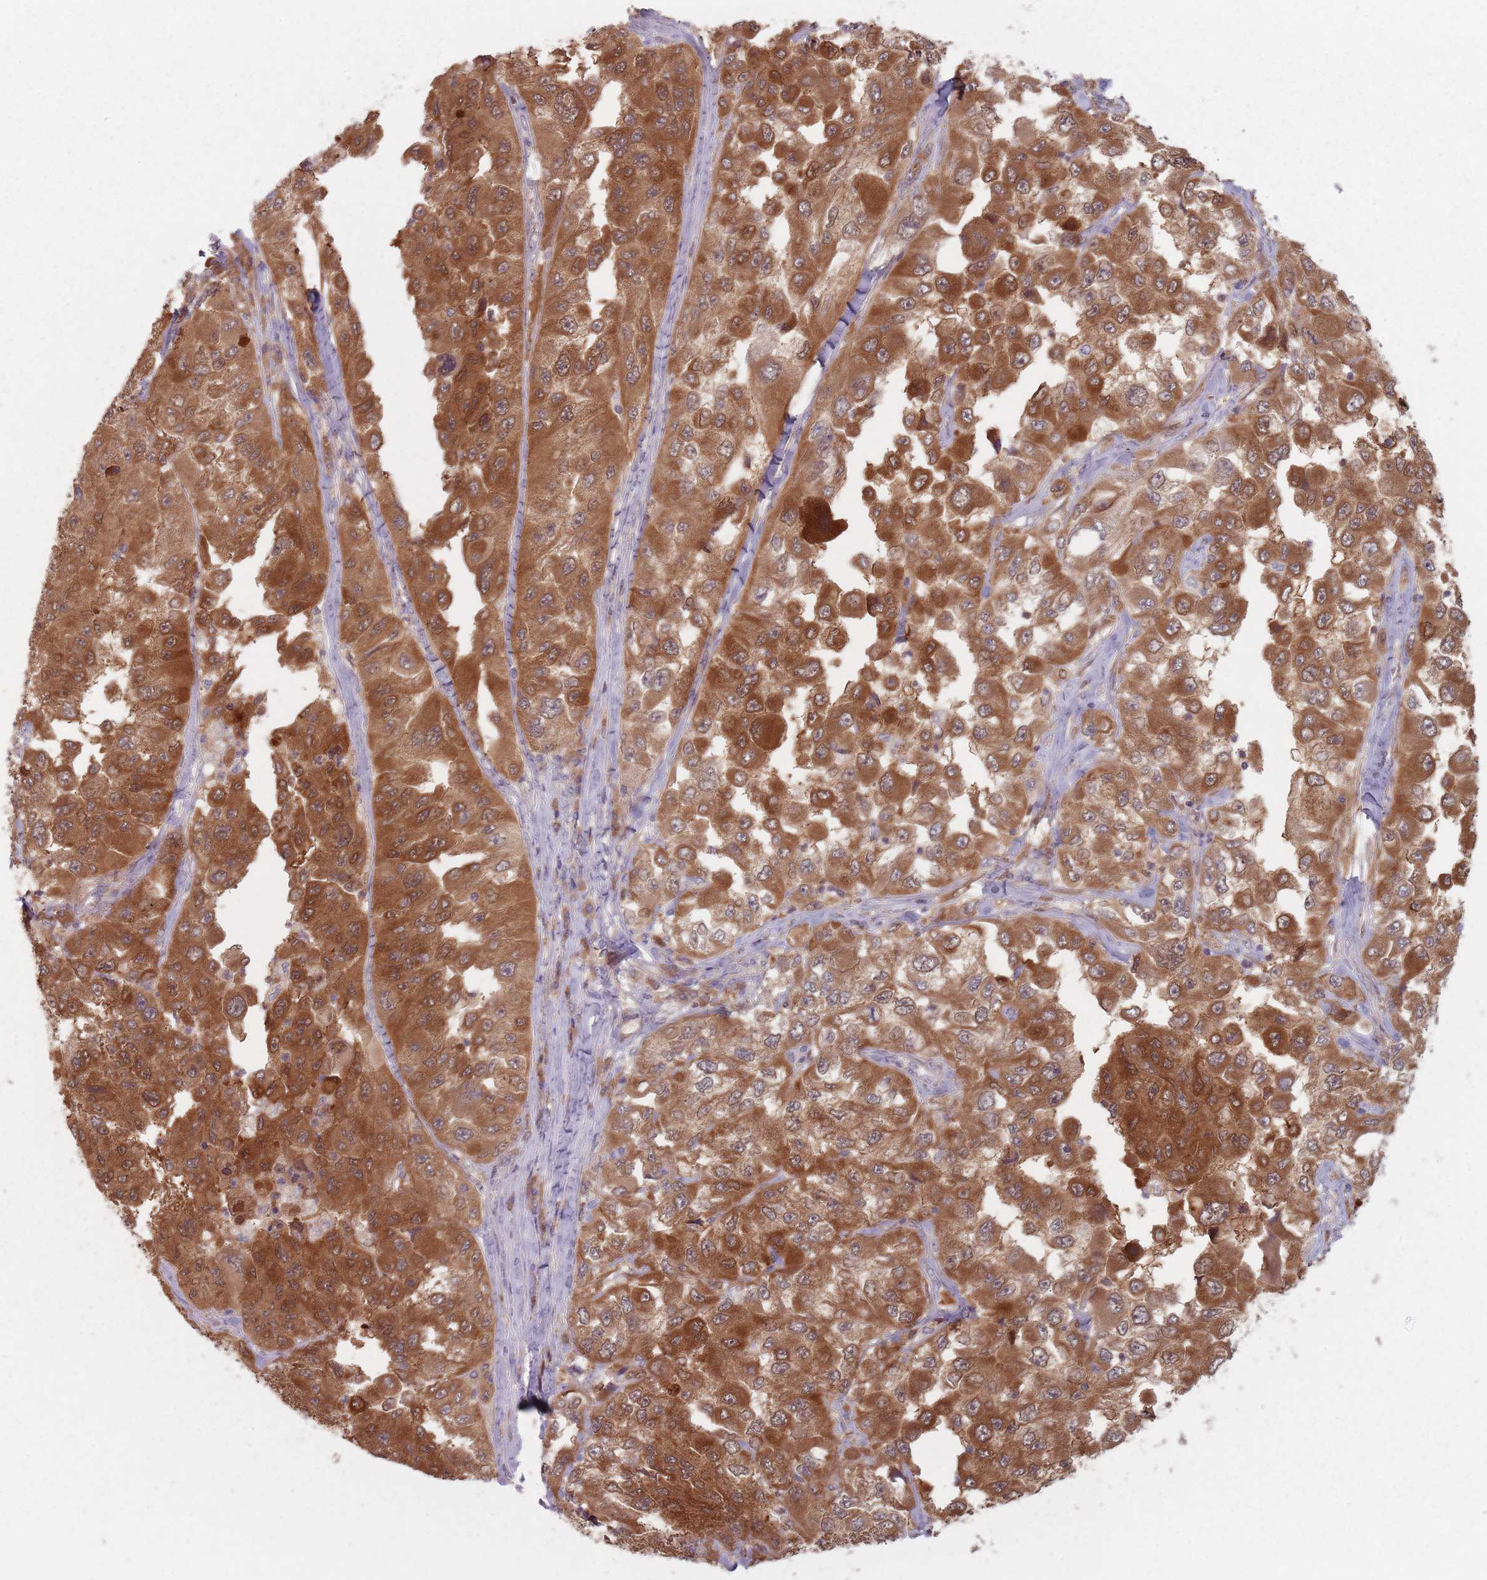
{"staining": {"intensity": "strong", "quantity": ">75%", "location": "cytoplasmic/membranous"}, "tissue": "melanoma", "cell_type": "Tumor cells", "image_type": "cancer", "snomed": [{"axis": "morphology", "description": "Malignant melanoma, Metastatic site"}, {"axis": "topography", "description": "Lymph node"}], "caption": "Immunohistochemistry image of neoplastic tissue: melanoma stained using IHC shows high levels of strong protein expression localized specifically in the cytoplasmic/membranous of tumor cells, appearing as a cytoplasmic/membranous brown color.", "gene": "NAXE", "patient": {"sex": "male", "age": 62}}